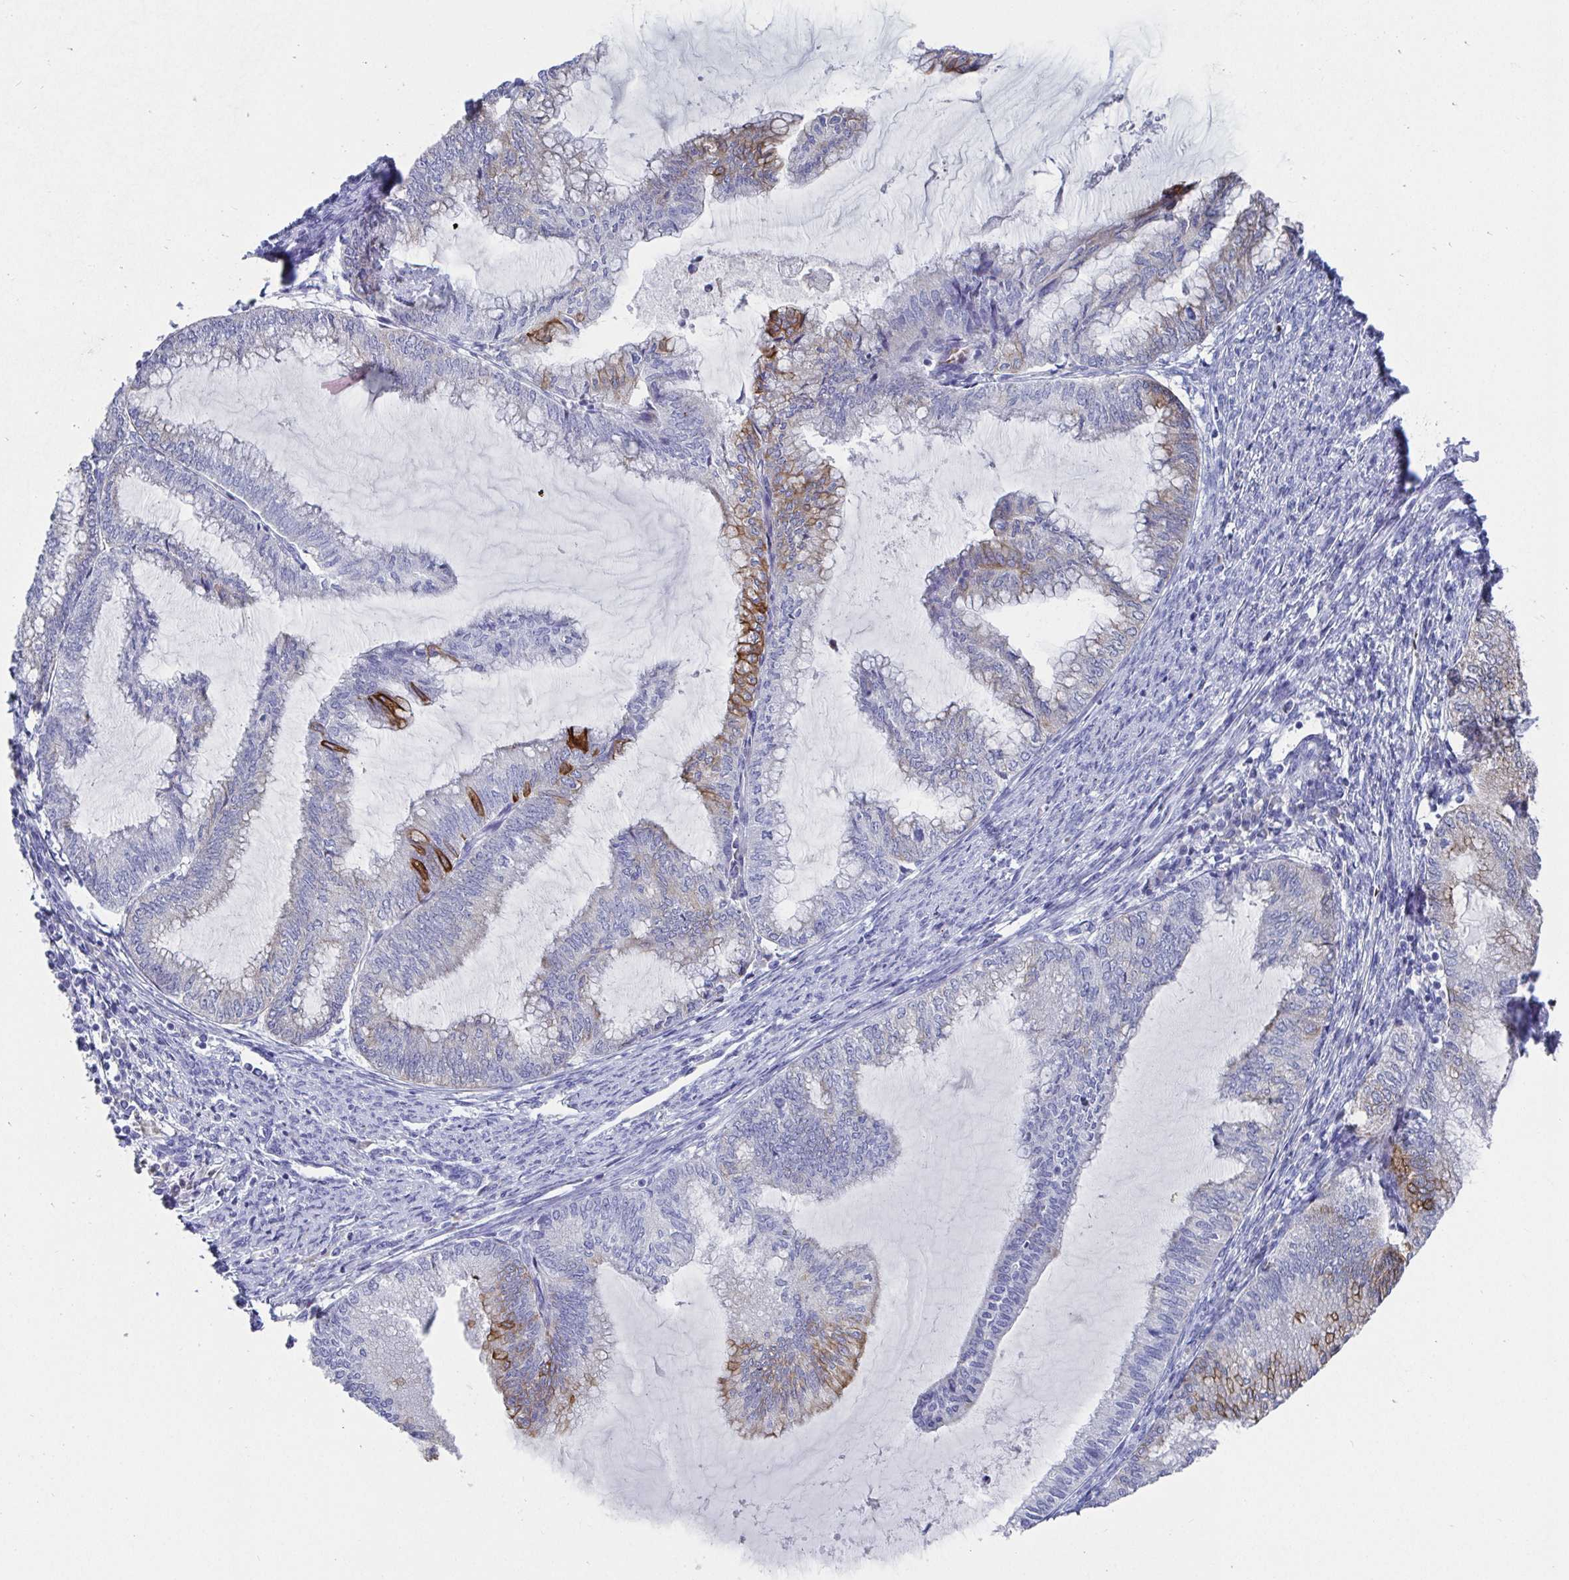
{"staining": {"intensity": "strong", "quantity": "<25%", "location": "cytoplasmic/membranous"}, "tissue": "endometrial cancer", "cell_type": "Tumor cells", "image_type": "cancer", "snomed": [{"axis": "morphology", "description": "Adenocarcinoma, NOS"}, {"axis": "topography", "description": "Endometrium"}], "caption": "This is a photomicrograph of immunohistochemistry (IHC) staining of endometrial adenocarcinoma, which shows strong staining in the cytoplasmic/membranous of tumor cells.", "gene": "CLDN8", "patient": {"sex": "female", "age": 79}}